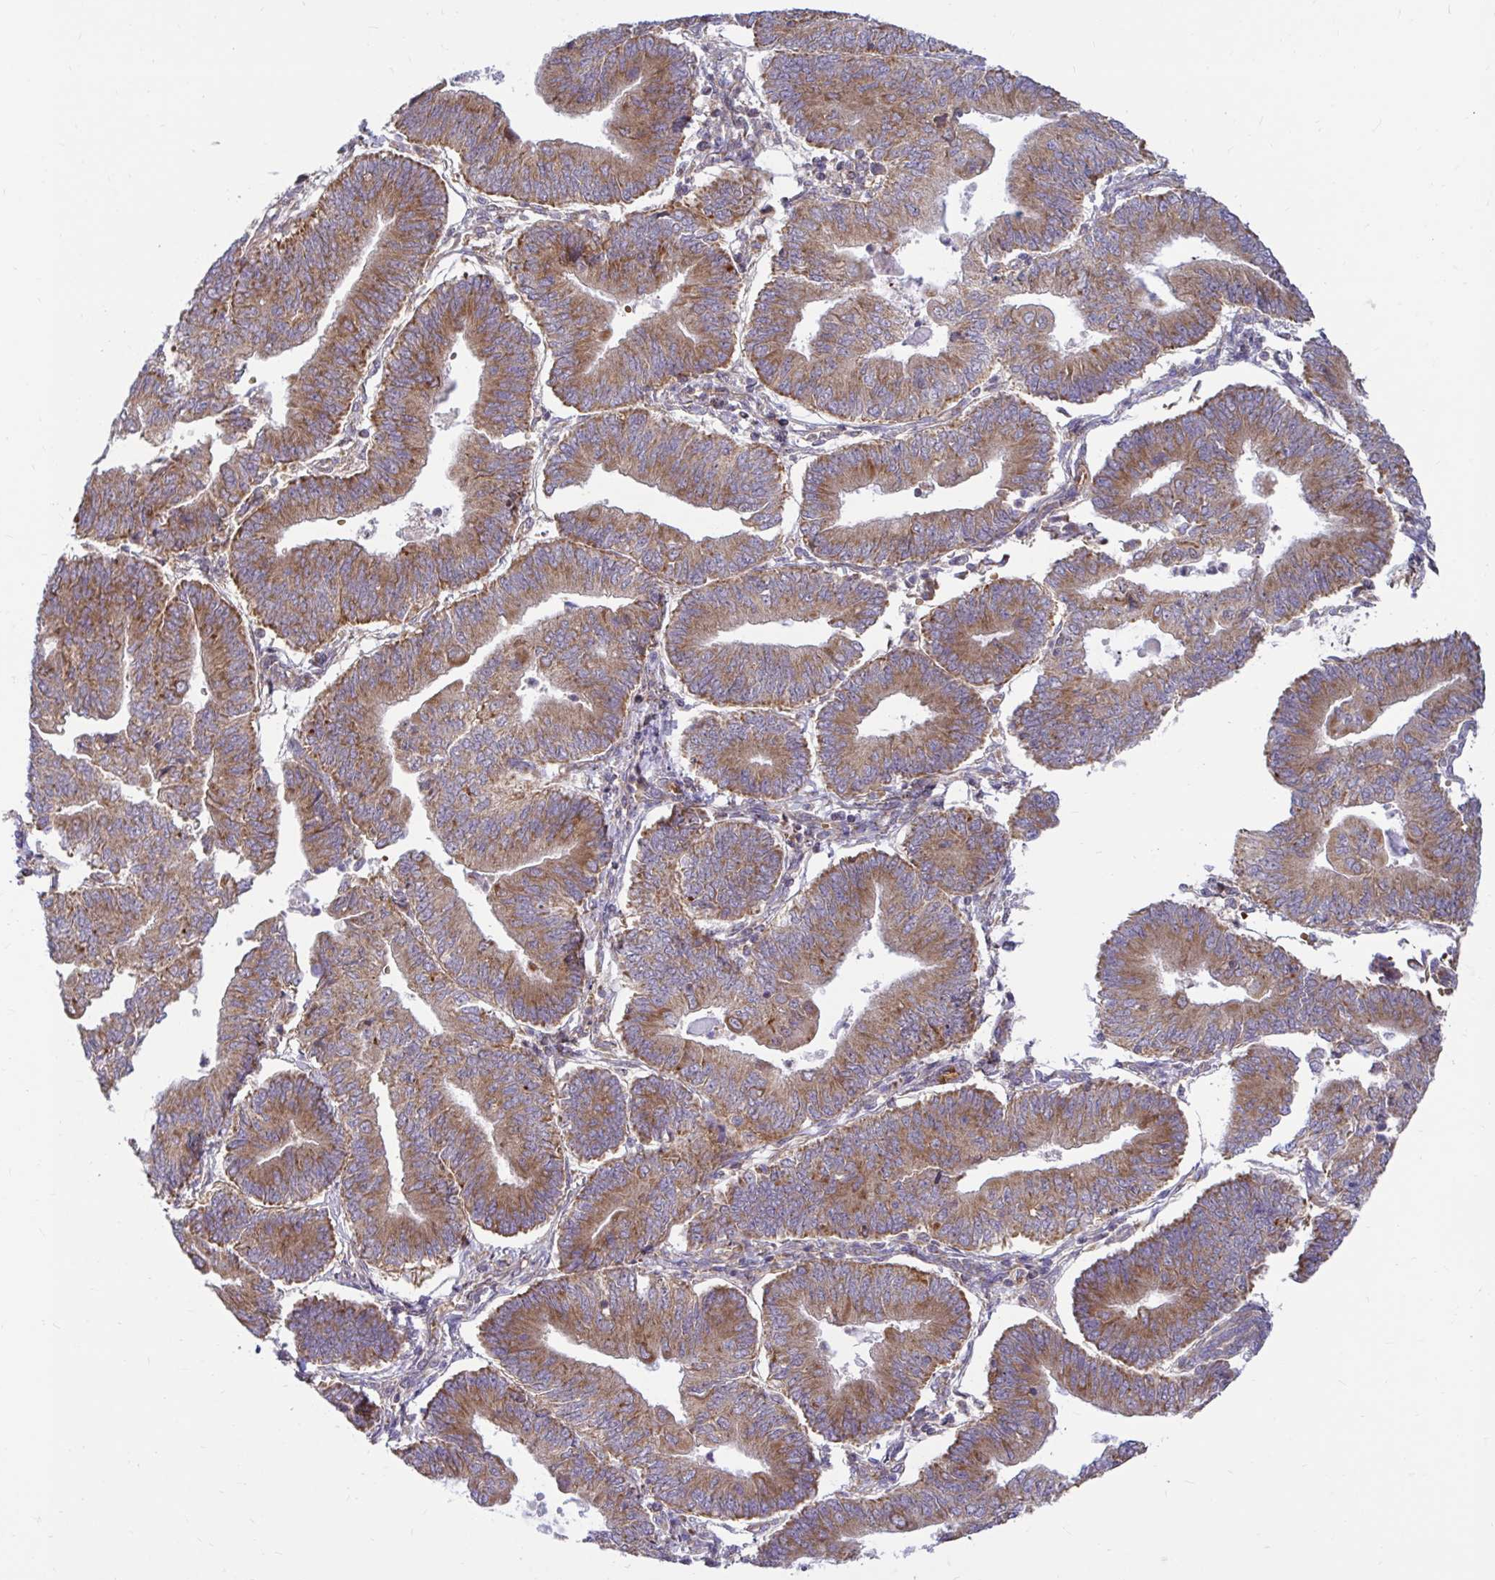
{"staining": {"intensity": "moderate", "quantity": ">75%", "location": "cytoplasmic/membranous"}, "tissue": "endometrial cancer", "cell_type": "Tumor cells", "image_type": "cancer", "snomed": [{"axis": "morphology", "description": "Adenocarcinoma, NOS"}, {"axis": "topography", "description": "Endometrium"}], "caption": "The immunohistochemical stain shows moderate cytoplasmic/membranous staining in tumor cells of endometrial adenocarcinoma tissue.", "gene": "VTI1B", "patient": {"sex": "female", "age": 65}}